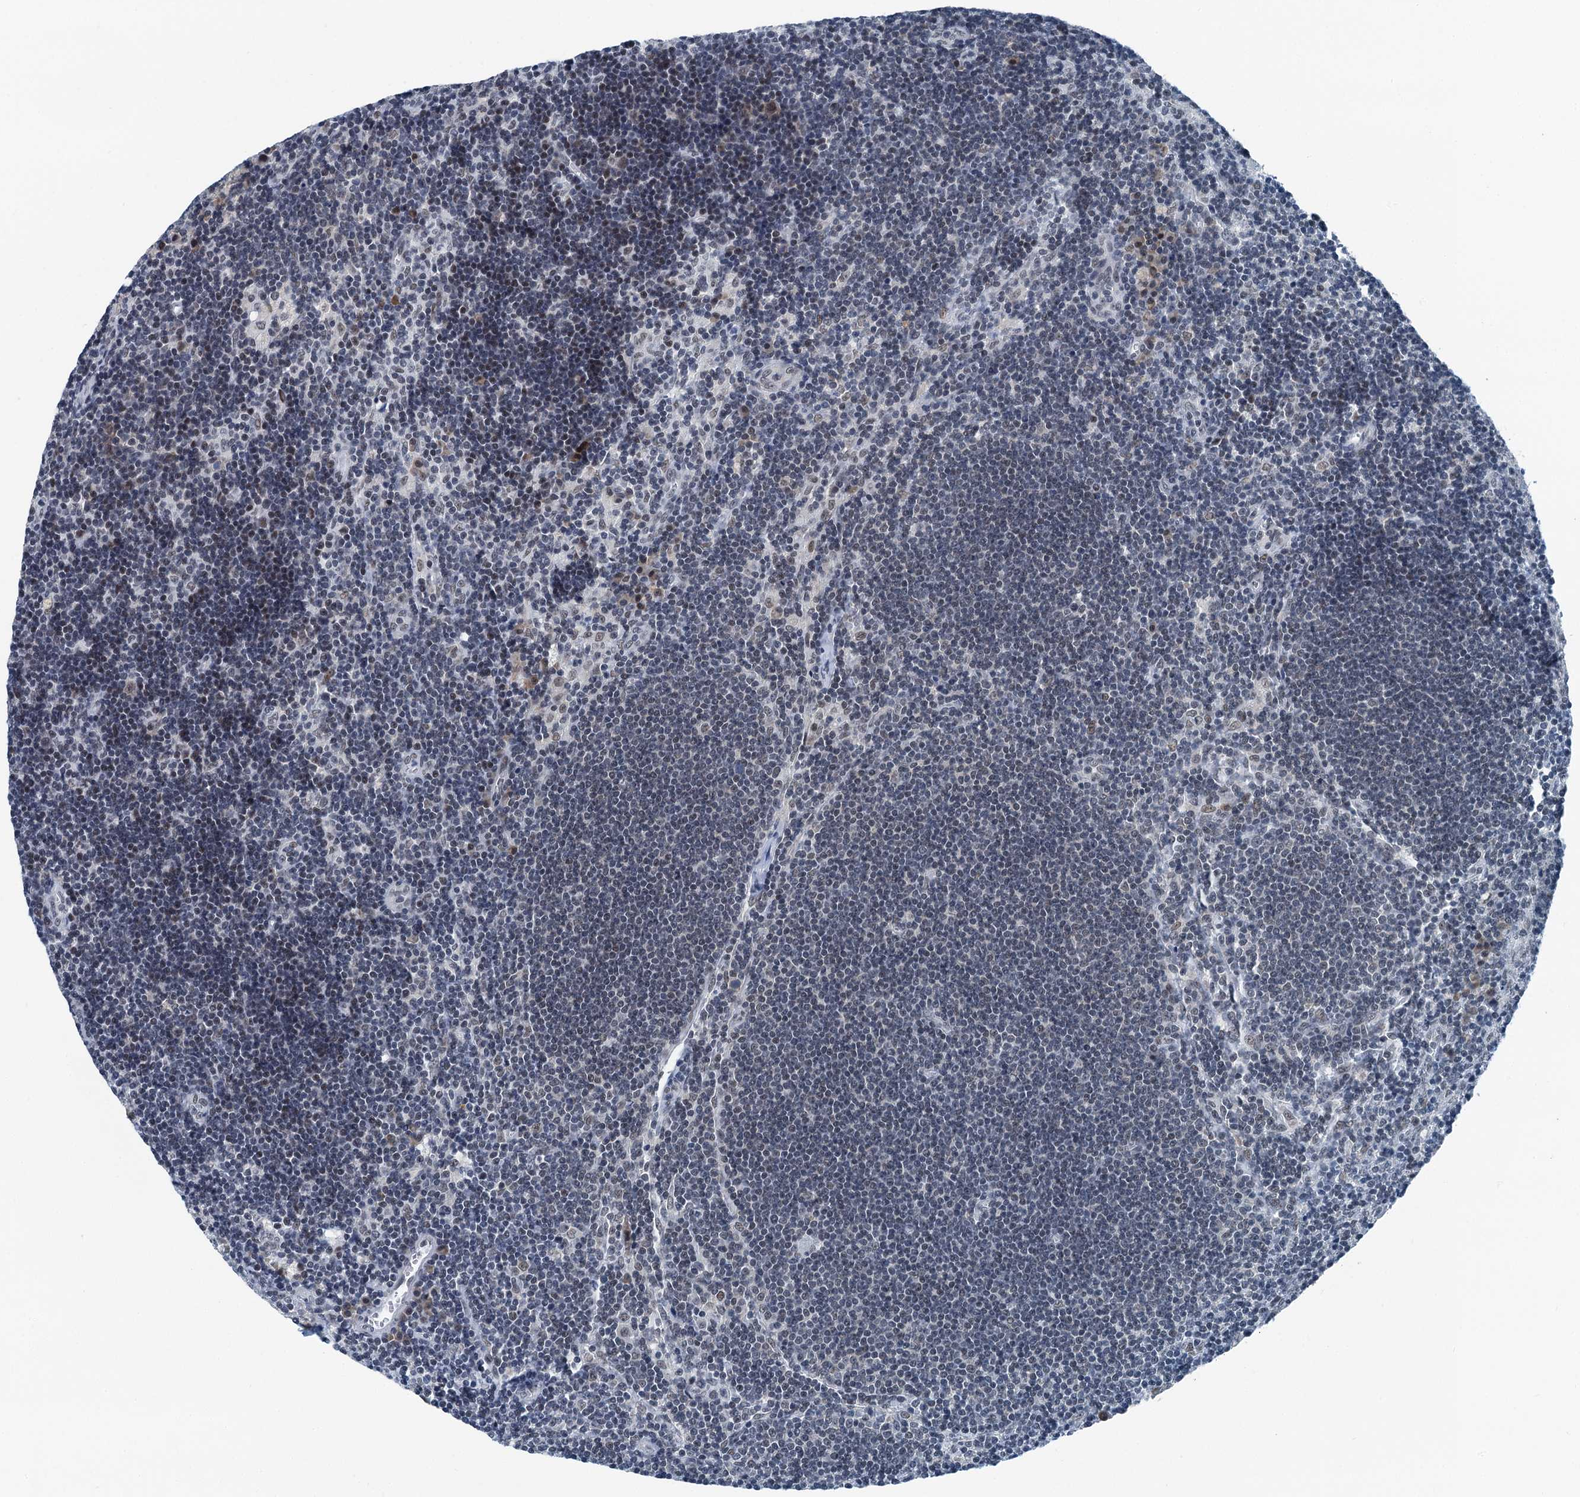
{"staining": {"intensity": "negative", "quantity": "none", "location": "none"}, "tissue": "lymph node", "cell_type": "Germinal center cells", "image_type": "normal", "snomed": [{"axis": "morphology", "description": "Normal tissue, NOS"}, {"axis": "topography", "description": "Lymph node"}], "caption": "A micrograph of human lymph node is negative for staining in germinal center cells. (Stains: DAB (3,3'-diaminobenzidine) immunohistochemistry with hematoxylin counter stain, Microscopy: brightfield microscopy at high magnification).", "gene": "TRPT1", "patient": {"sex": "male", "age": 24}}